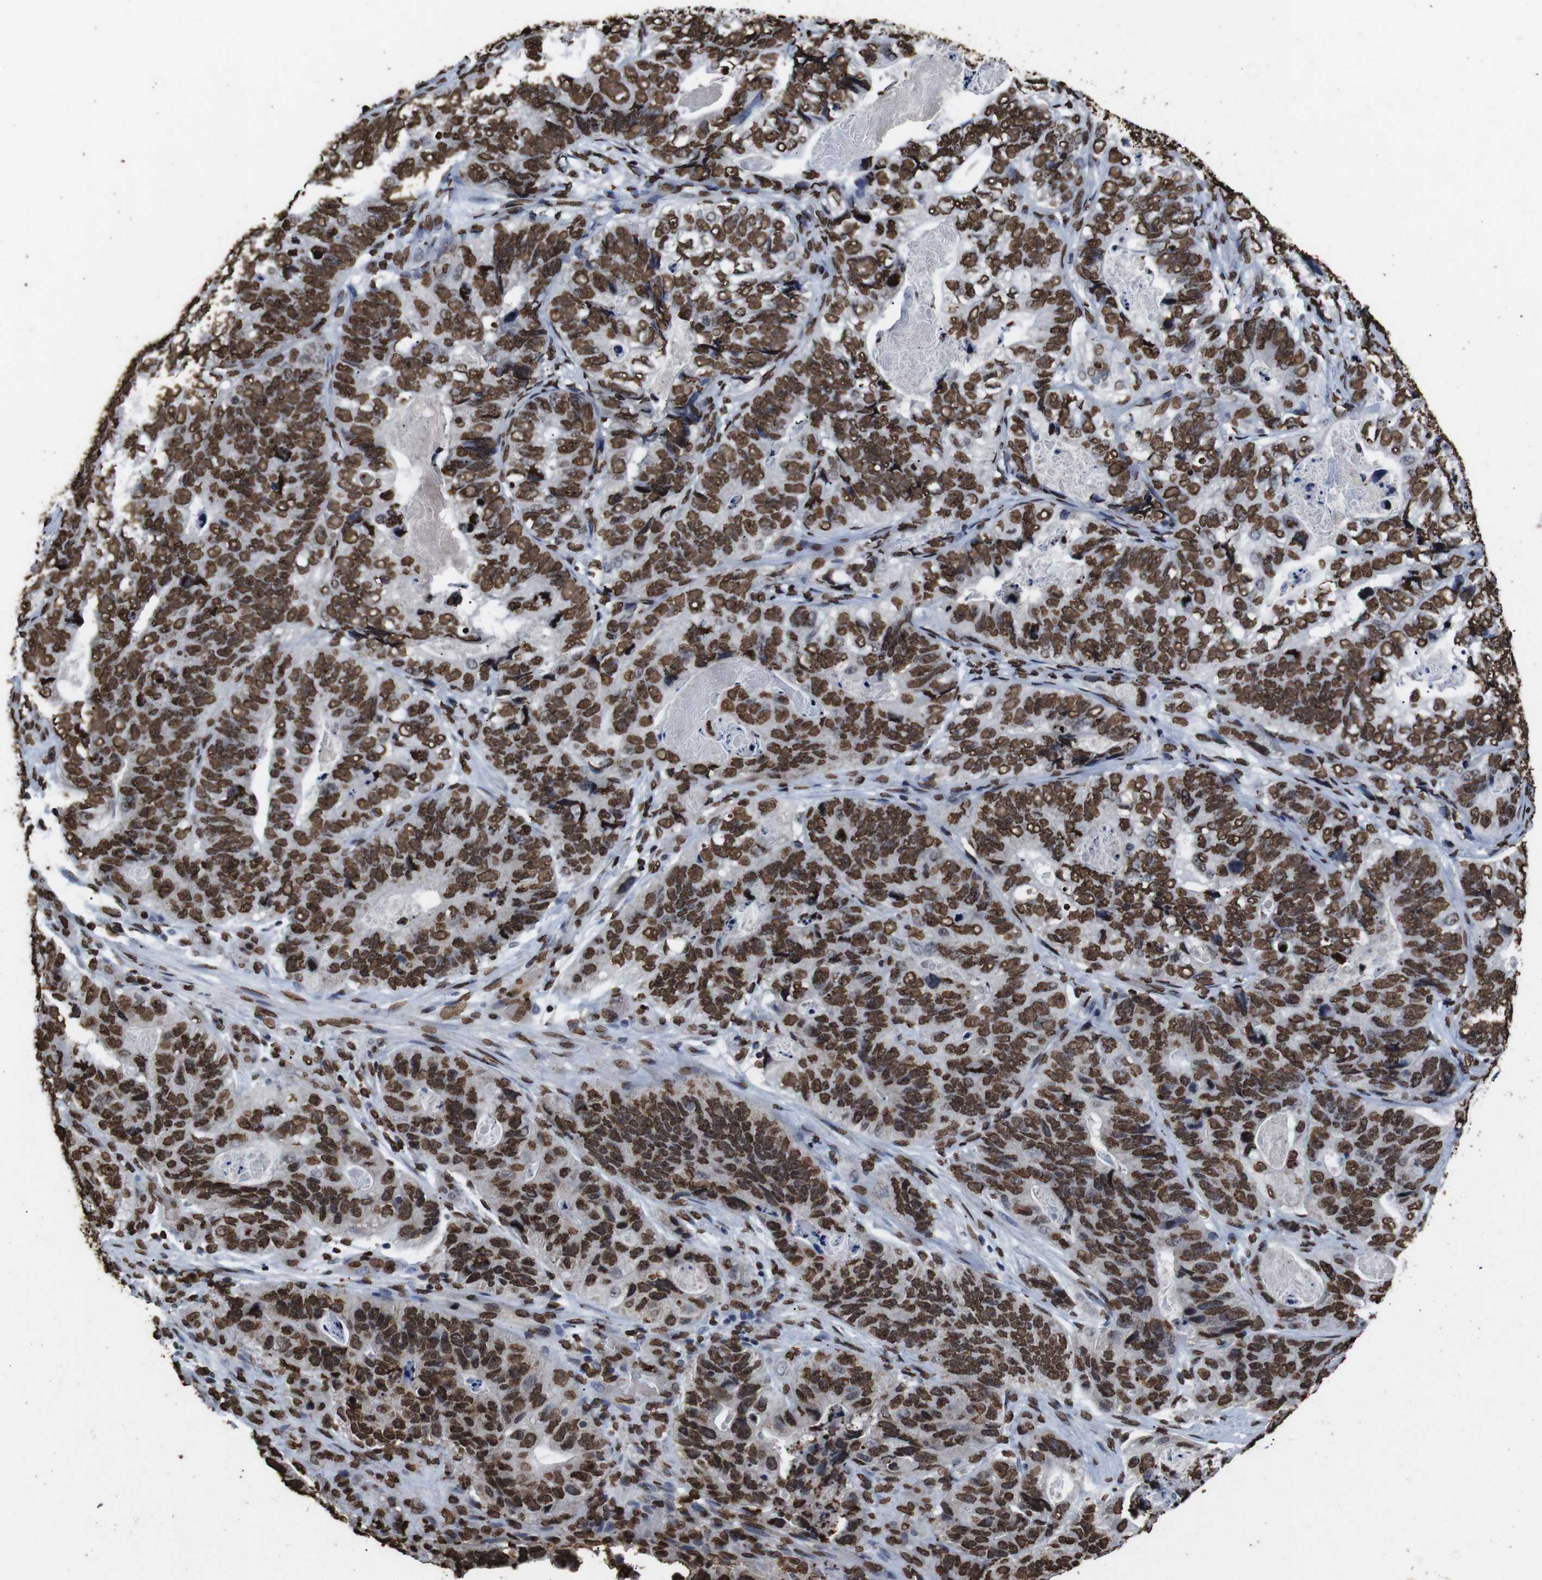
{"staining": {"intensity": "strong", "quantity": ">75%", "location": "nuclear"}, "tissue": "stomach cancer", "cell_type": "Tumor cells", "image_type": "cancer", "snomed": [{"axis": "morphology", "description": "Adenocarcinoma, NOS"}, {"axis": "topography", "description": "Stomach"}], "caption": "IHC (DAB) staining of adenocarcinoma (stomach) exhibits strong nuclear protein positivity in about >75% of tumor cells. (DAB (3,3'-diaminobenzidine) IHC, brown staining for protein, blue staining for nuclei).", "gene": "MDM2", "patient": {"sex": "female", "age": 89}}